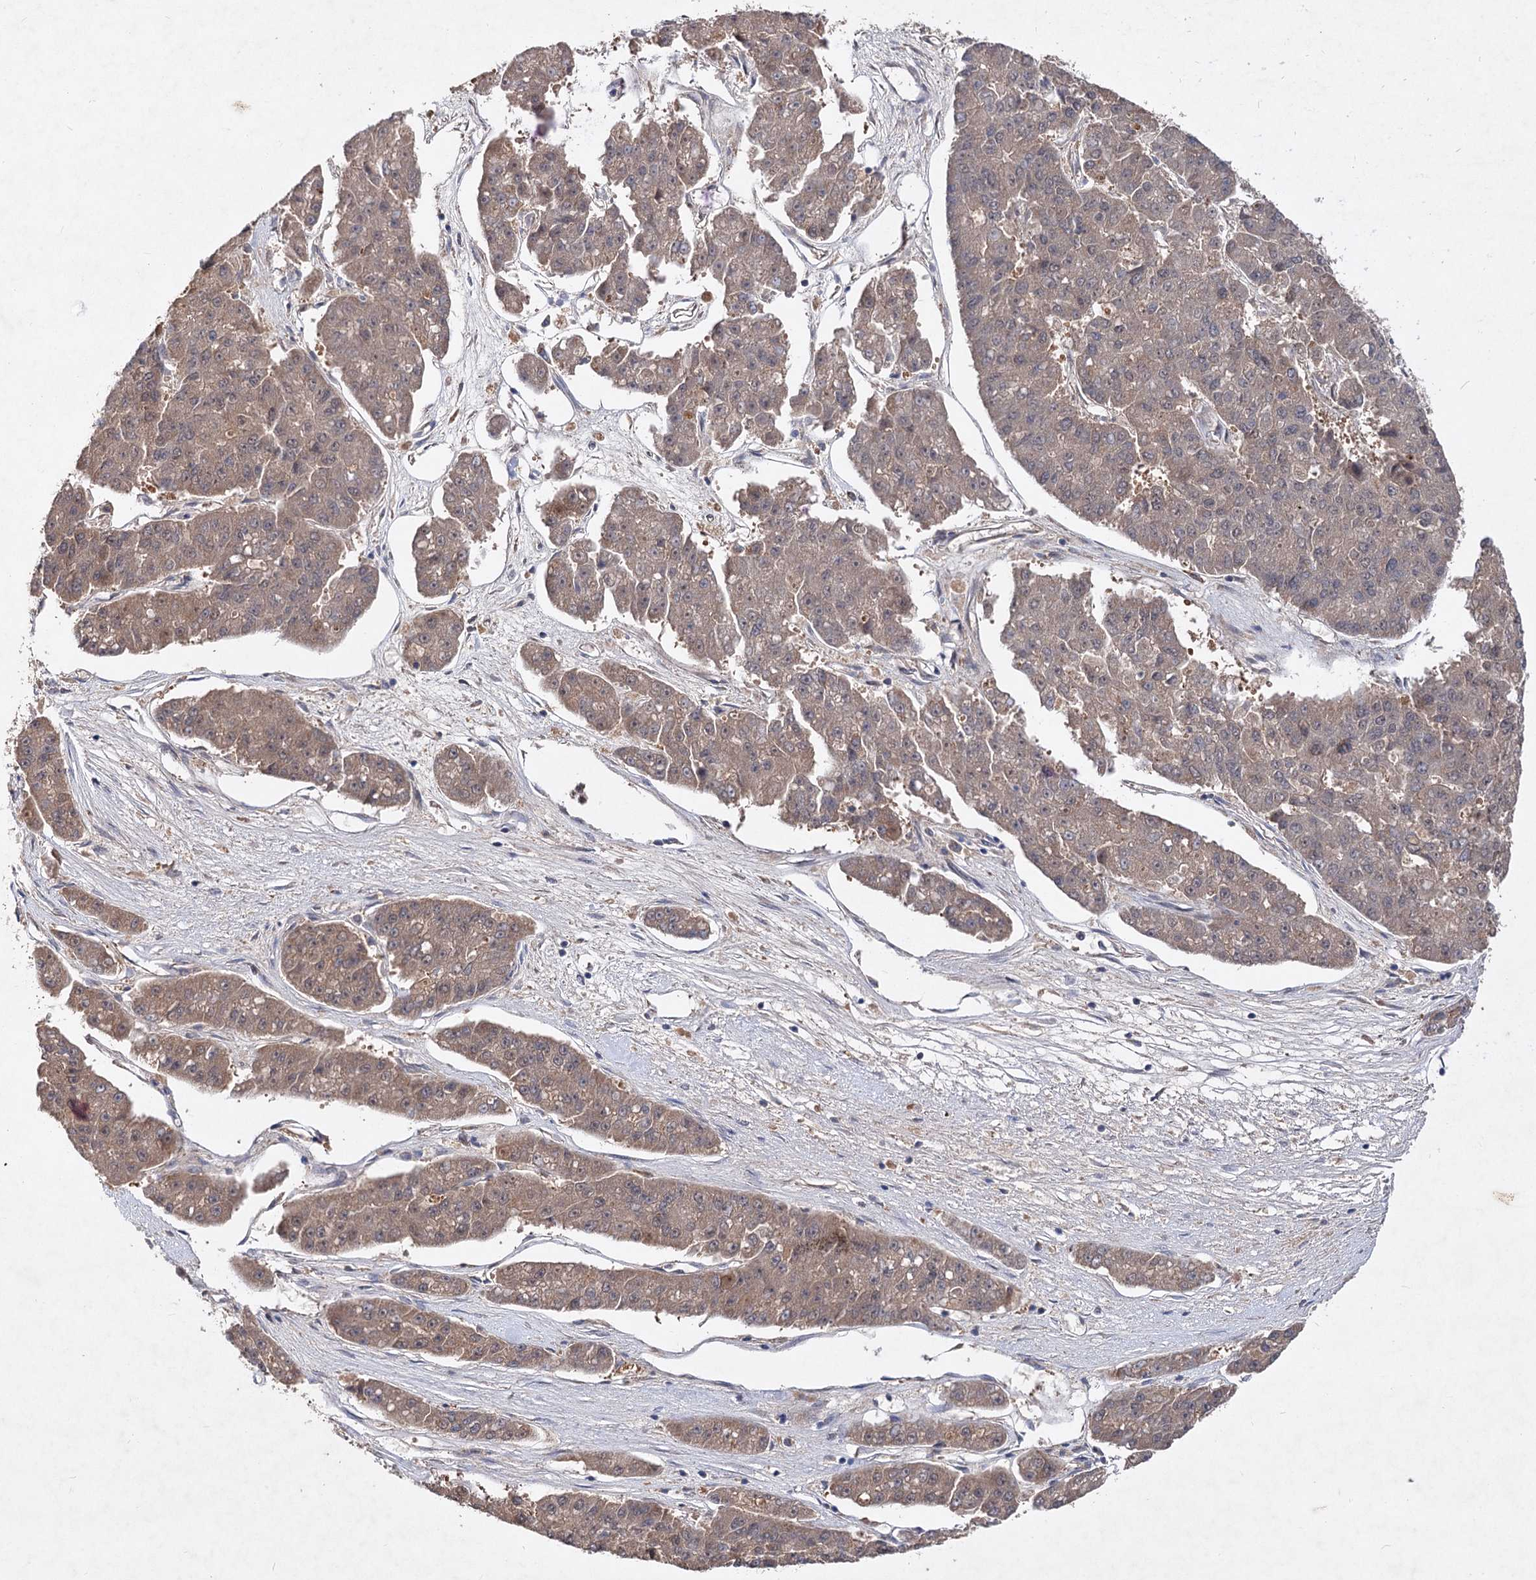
{"staining": {"intensity": "weak", "quantity": ">75%", "location": "cytoplasmic/membranous"}, "tissue": "pancreatic cancer", "cell_type": "Tumor cells", "image_type": "cancer", "snomed": [{"axis": "morphology", "description": "Adenocarcinoma, NOS"}, {"axis": "topography", "description": "Pancreas"}], "caption": "This is an image of immunohistochemistry staining of pancreatic adenocarcinoma, which shows weak staining in the cytoplasmic/membranous of tumor cells.", "gene": "NUDCD2", "patient": {"sex": "male", "age": 50}}